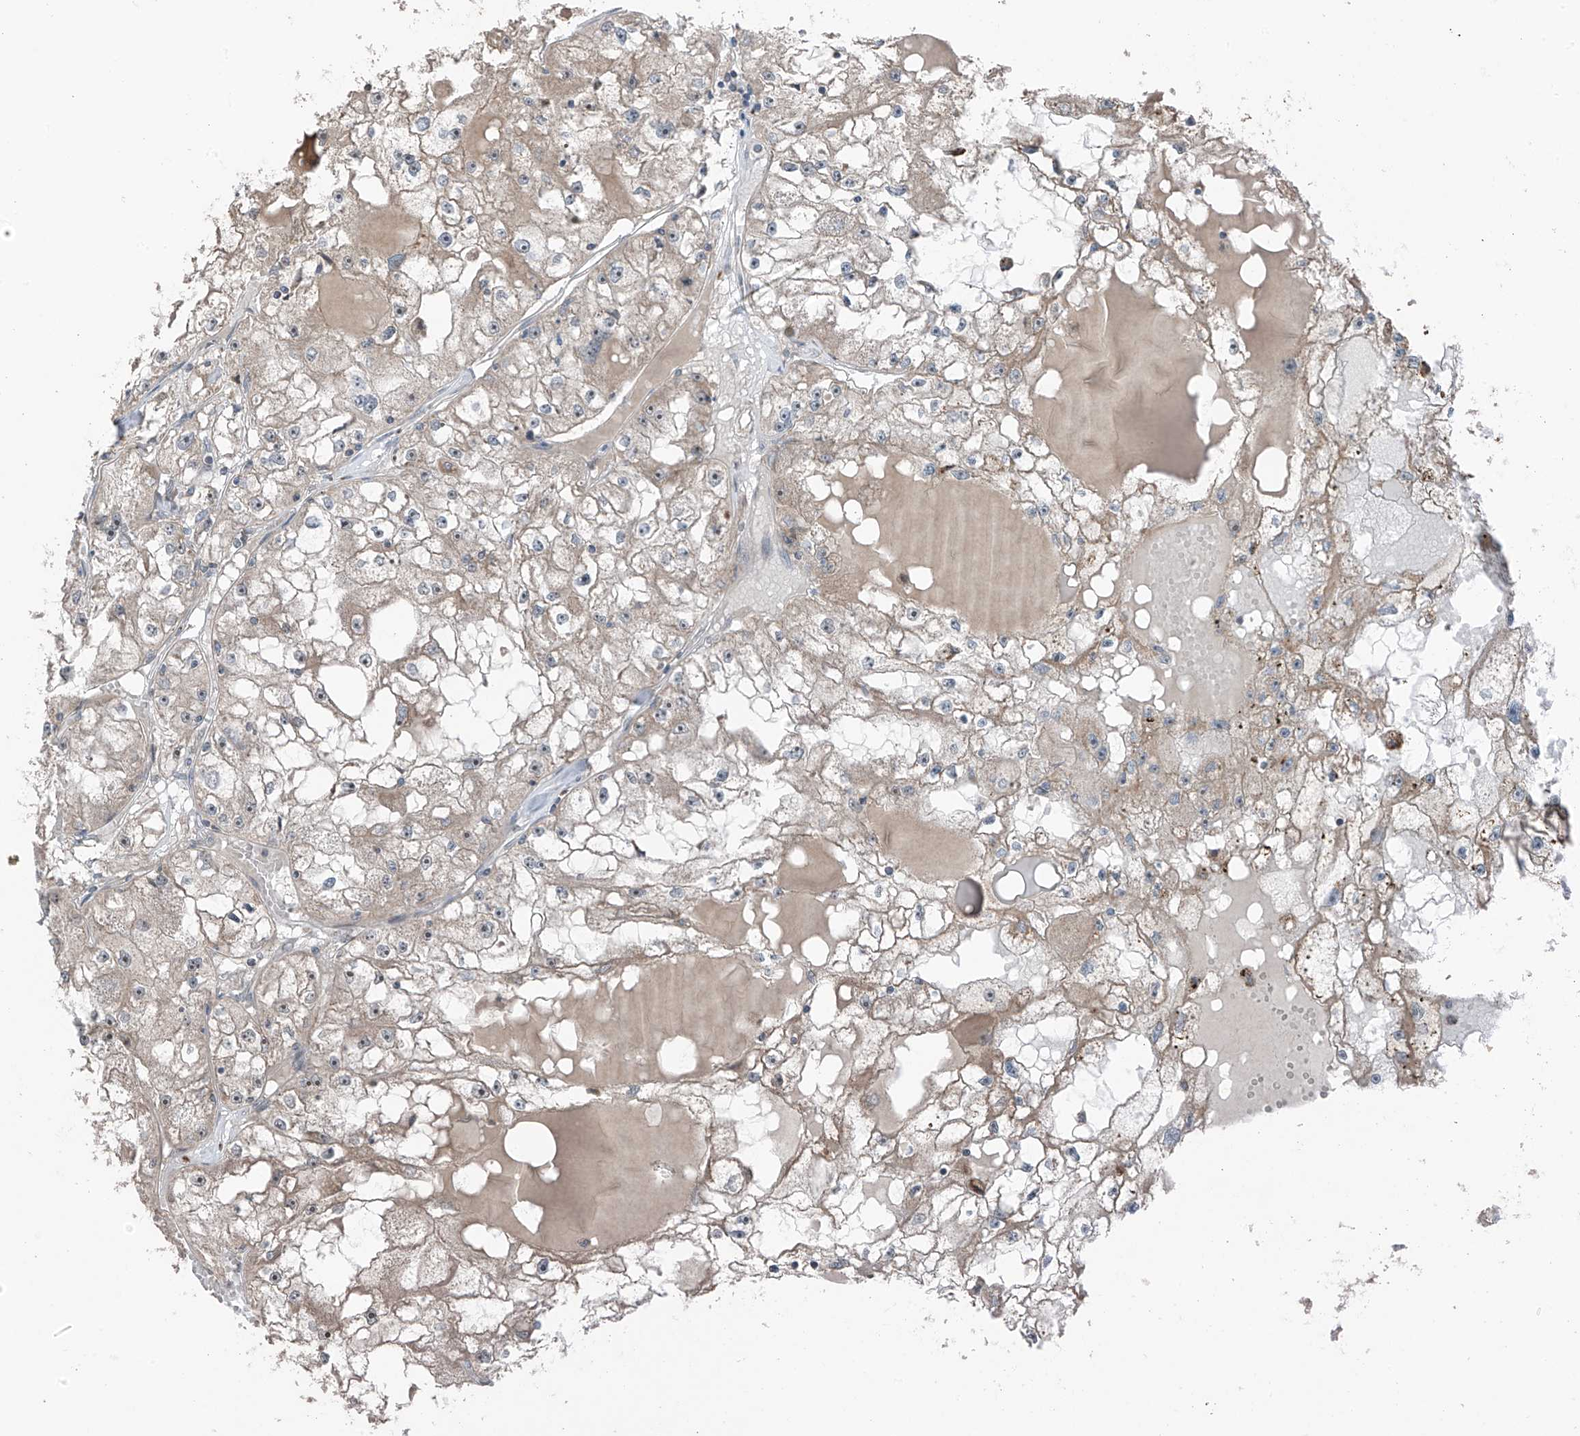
{"staining": {"intensity": "weak", "quantity": "25%-75%", "location": "cytoplasmic/membranous"}, "tissue": "renal cancer", "cell_type": "Tumor cells", "image_type": "cancer", "snomed": [{"axis": "morphology", "description": "Adenocarcinoma, NOS"}, {"axis": "topography", "description": "Kidney"}], "caption": "Human renal adenocarcinoma stained with a brown dye reveals weak cytoplasmic/membranous positive positivity in about 25%-75% of tumor cells.", "gene": "TXNDC9", "patient": {"sex": "male", "age": 56}}